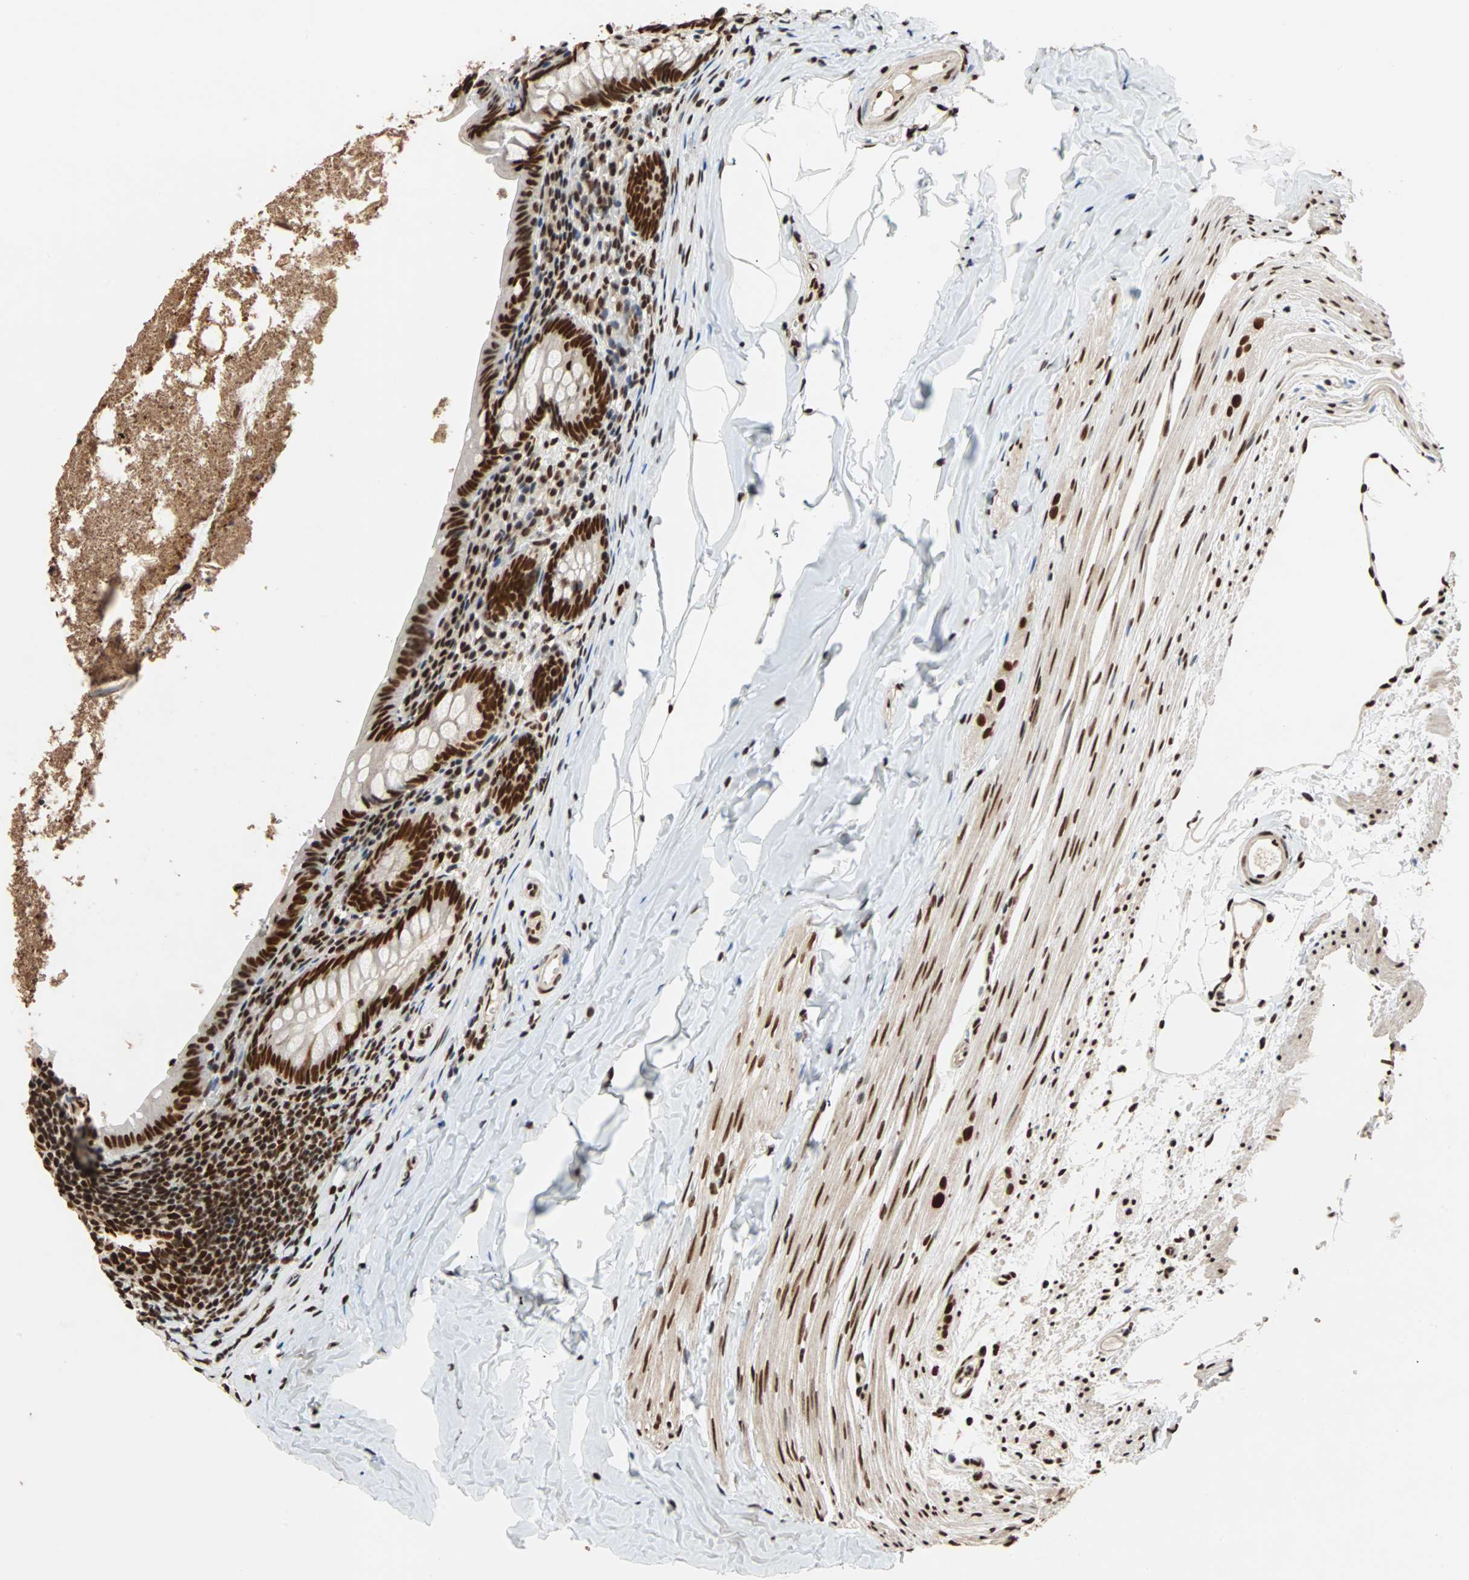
{"staining": {"intensity": "strong", "quantity": ">75%", "location": "nuclear"}, "tissue": "appendix", "cell_type": "Glandular cells", "image_type": "normal", "snomed": [{"axis": "morphology", "description": "Normal tissue, NOS"}, {"axis": "topography", "description": "Appendix"}], "caption": "Immunohistochemistry (IHC) photomicrograph of normal appendix: appendix stained using IHC shows high levels of strong protein expression localized specifically in the nuclear of glandular cells, appearing as a nuclear brown color.", "gene": "ILF2", "patient": {"sex": "female", "age": 10}}